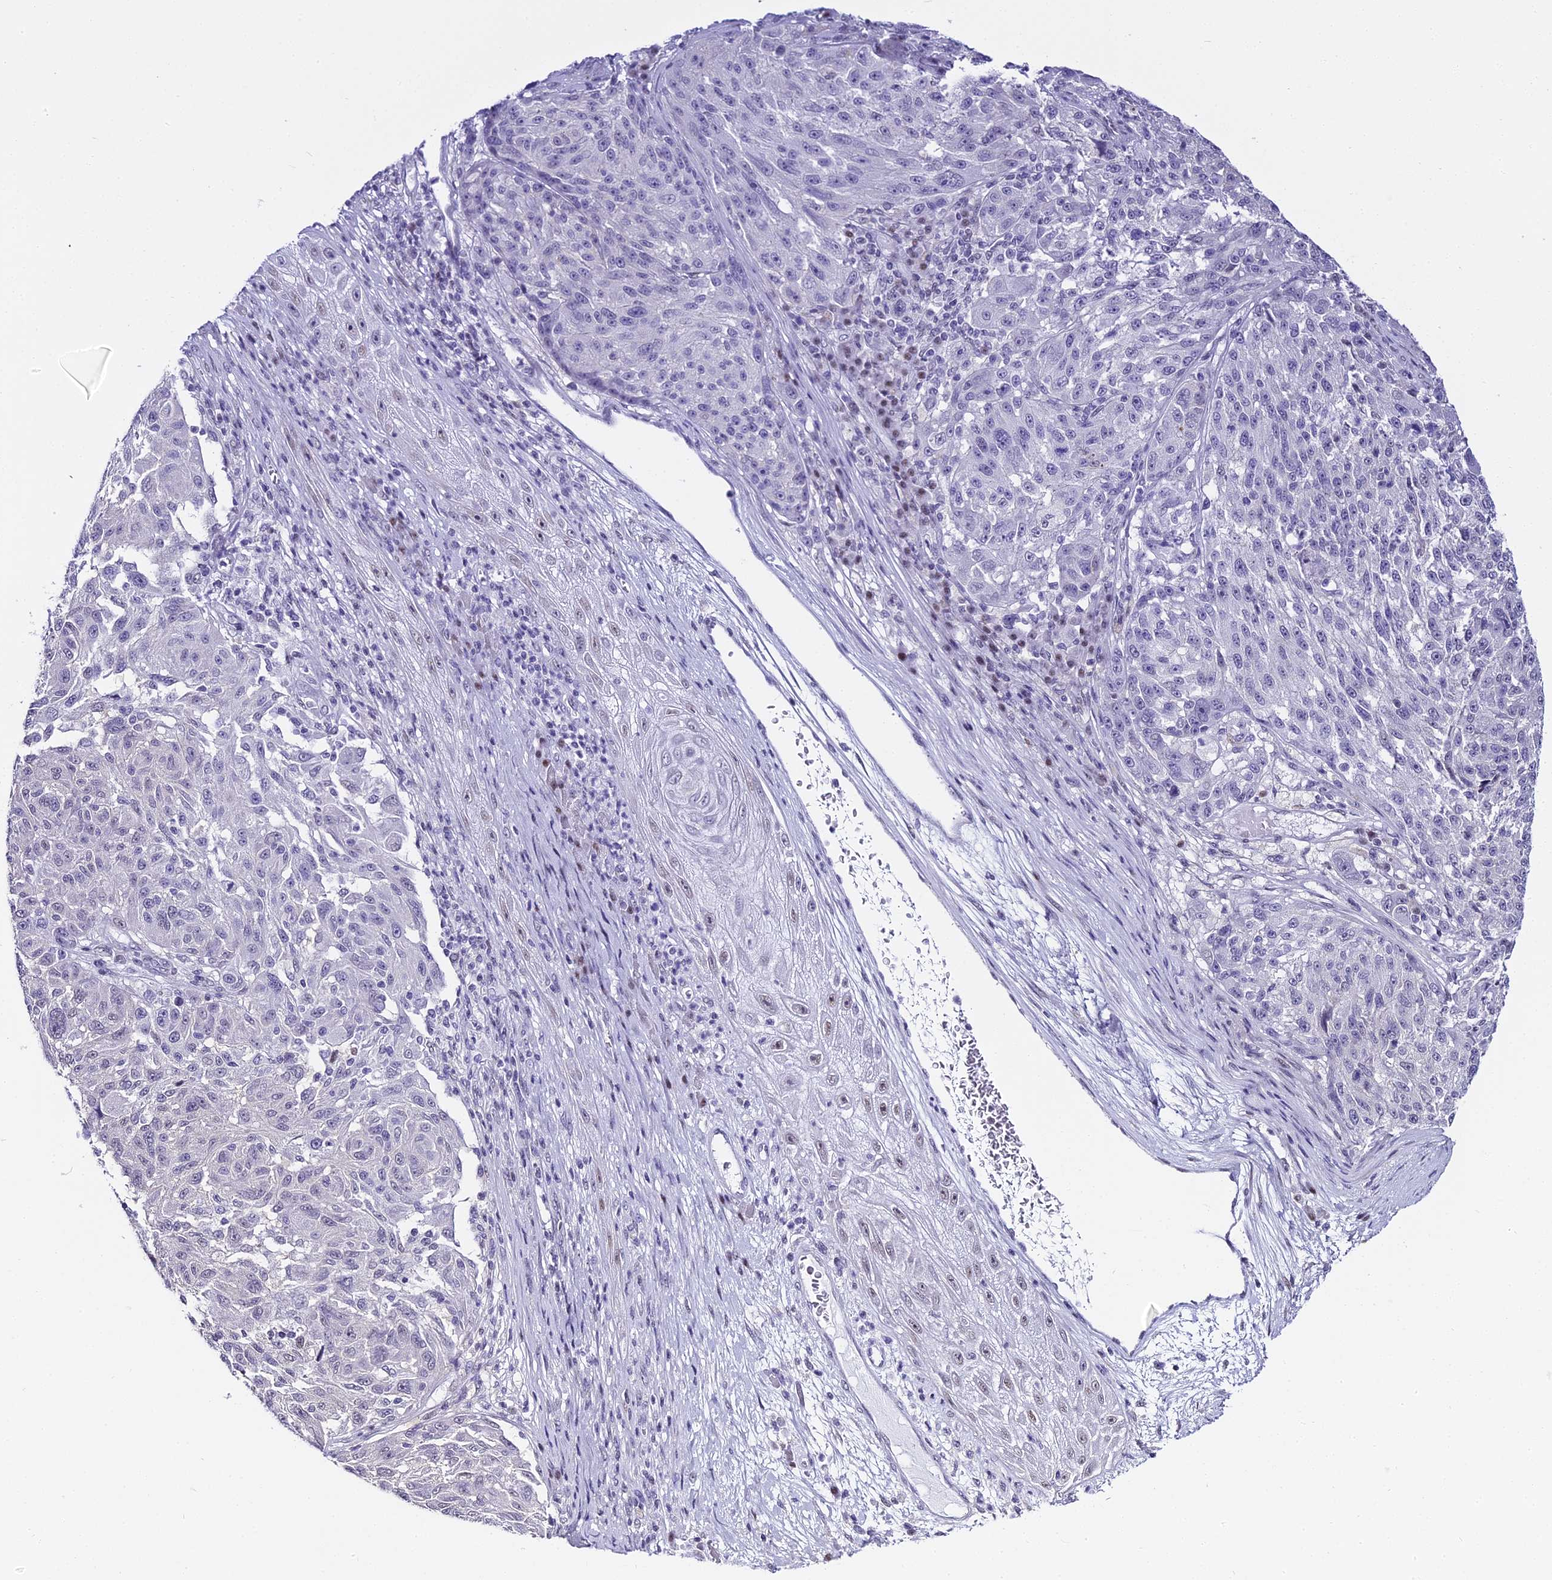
{"staining": {"intensity": "negative", "quantity": "none", "location": "none"}, "tissue": "melanoma", "cell_type": "Tumor cells", "image_type": "cancer", "snomed": [{"axis": "morphology", "description": "Malignant melanoma, NOS"}, {"axis": "topography", "description": "Skin"}], "caption": "Human melanoma stained for a protein using immunohistochemistry exhibits no positivity in tumor cells.", "gene": "ABHD14A-ACY1", "patient": {"sex": "male", "age": 53}}